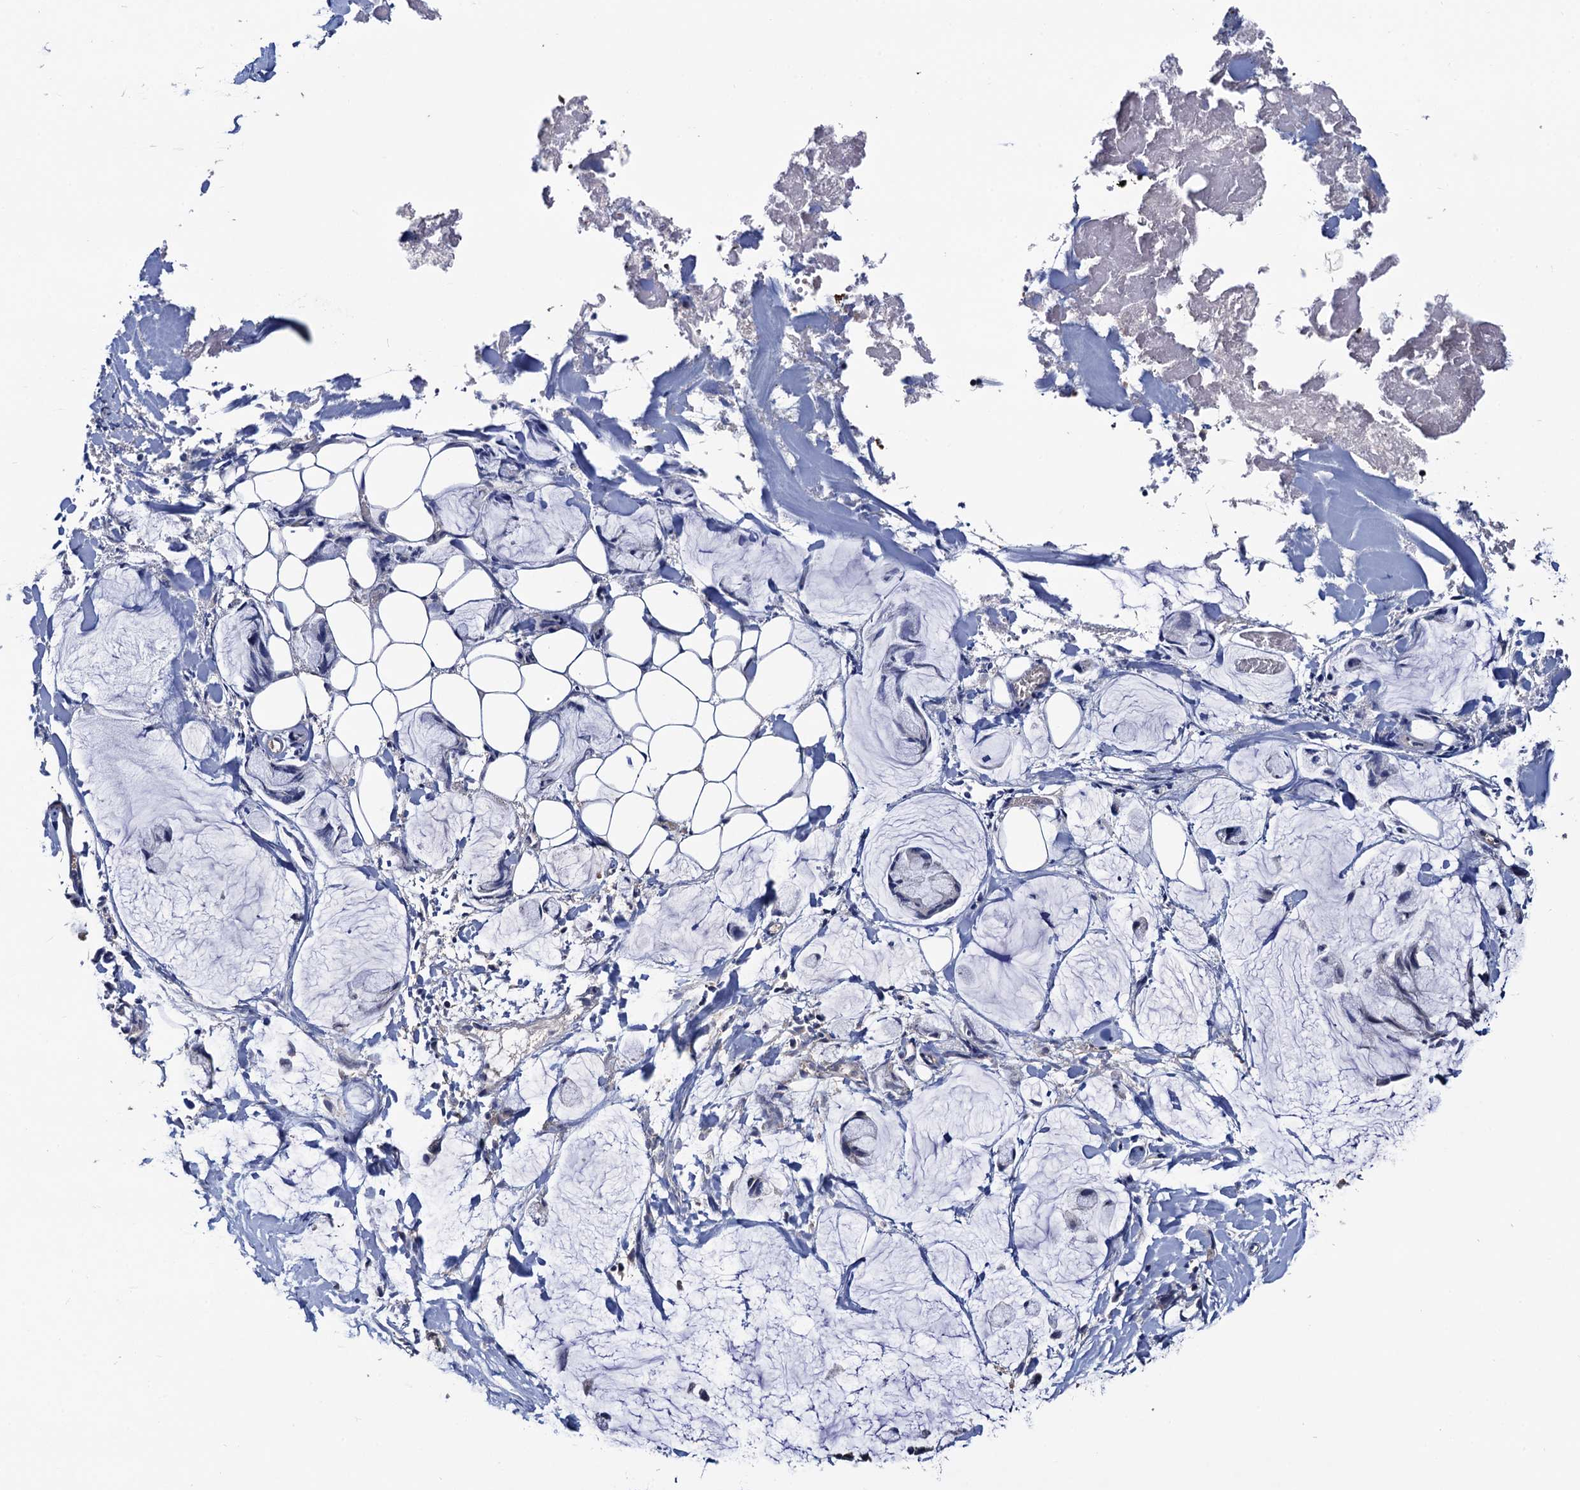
{"staining": {"intensity": "negative", "quantity": "none", "location": "none"}, "tissue": "adipose tissue", "cell_type": "Adipocytes", "image_type": "normal", "snomed": [{"axis": "morphology", "description": "Normal tissue, NOS"}, {"axis": "morphology", "description": "Adenocarcinoma, NOS"}, {"axis": "topography", "description": "Colon"}, {"axis": "topography", "description": "Peripheral nerve tissue"}], "caption": "Adipocytes are negative for brown protein staining in unremarkable adipose tissue. (Stains: DAB (3,3'-diaminobenzidine) immunohistochemistry with hematoxylin counter stain, Microscopy: brightfield microscopy at high magnification).", "gene": "RGS11", "patient": {"sex": "male", "age": 14}}